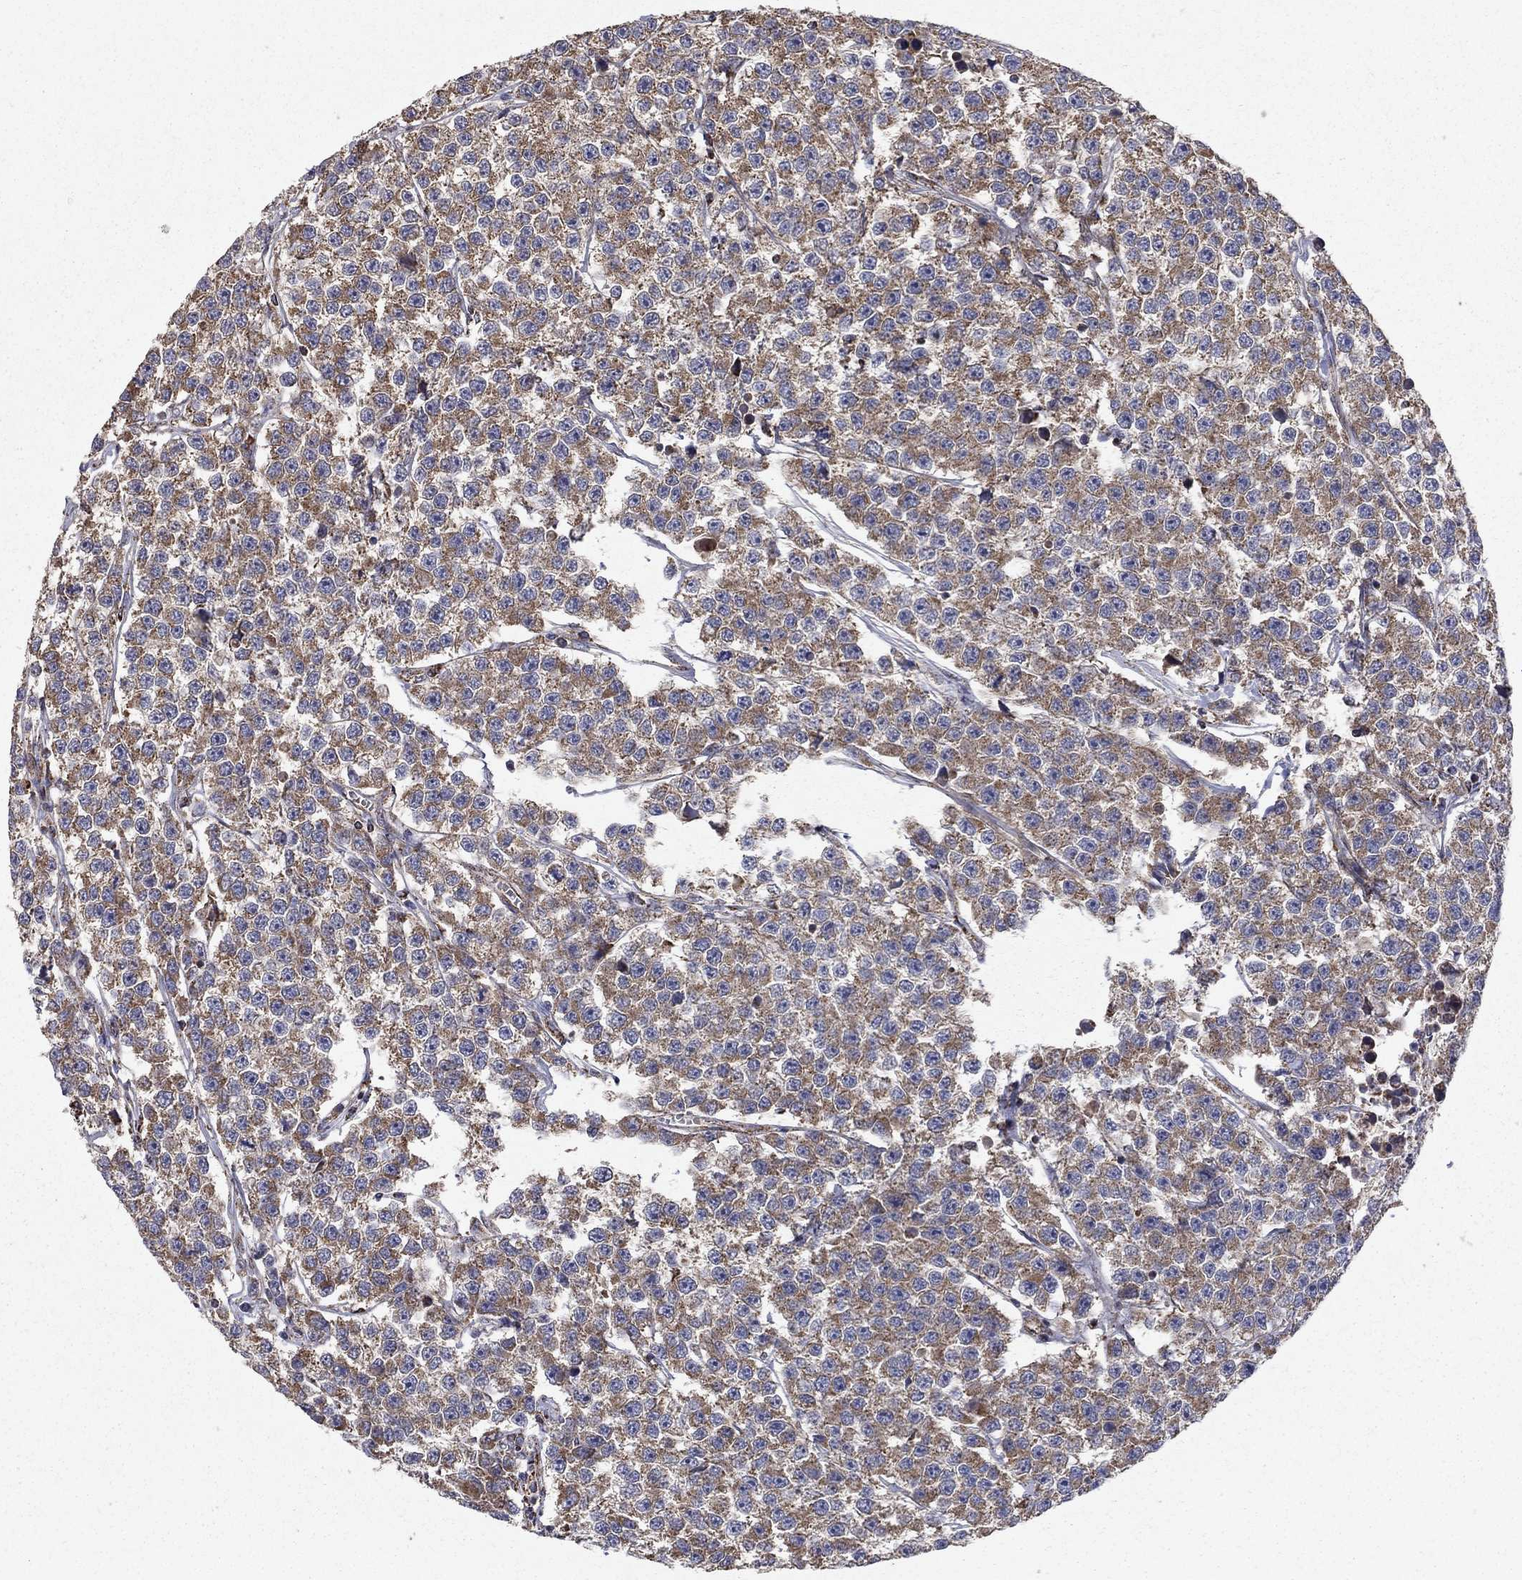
{"staining": {"intensity": "weak", "quantity": ">75%", "location": "cytoplasmic/membranous"}, "tissue": "testis cancer", "cell_type": "Tumor cells", "image_type": "cancer", "snomed": [{"axis": "morphology", "description": "Seminoma, NOS"}, {"axis": "topography", "description": "Testis"}], "caption": "Human seminoma (testis) stained with a protein marker exhibits weak staining in tumor cells.", "gene": "NDUFS8", "patient": {"sex": "male", "age": 59}}